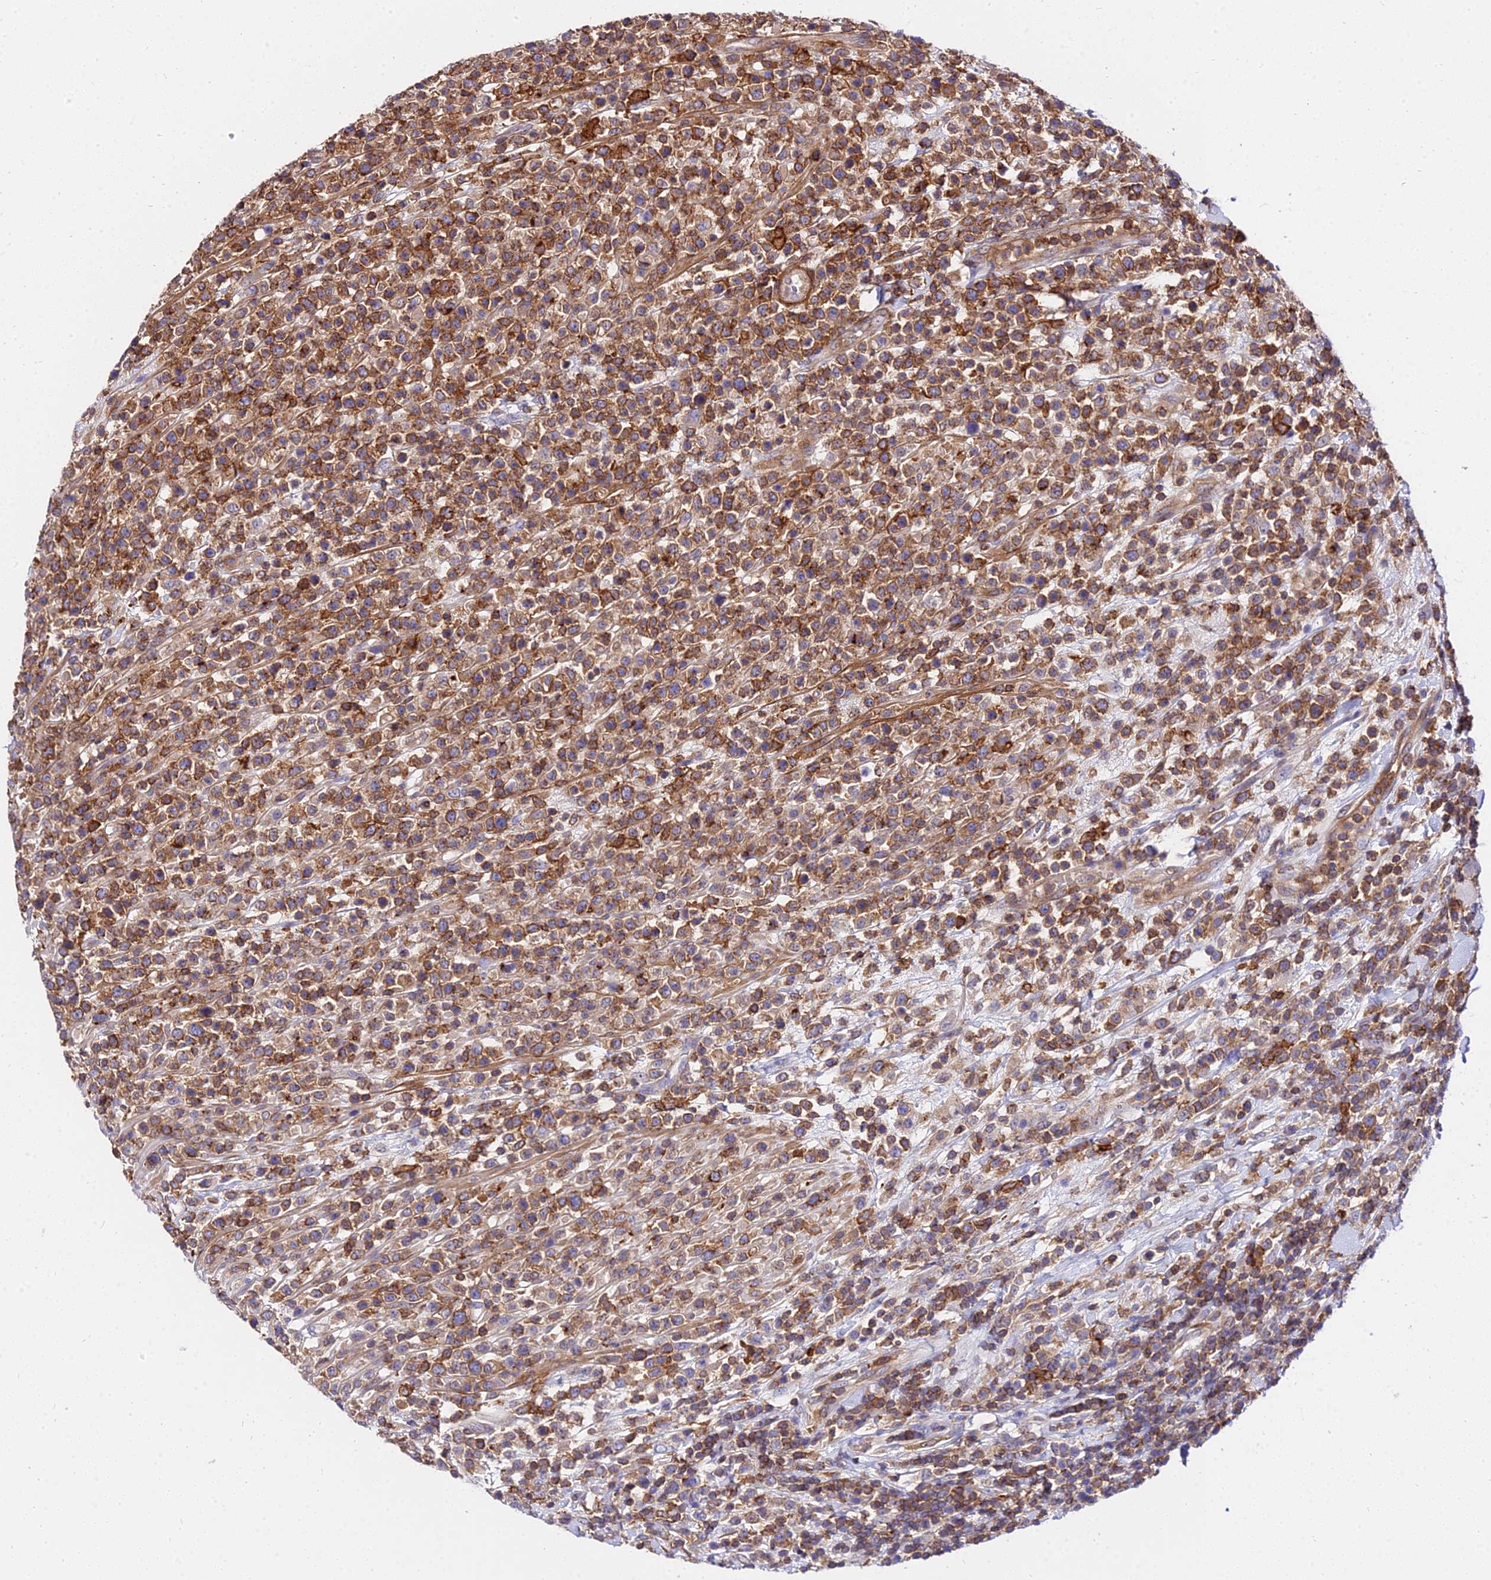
{"staining": {"intensity": "moderate", "quantity": ">75%", "location": "cytoplasmic/membranous"}, "tissue": "lymphoma", "cell_type": "Tumor cells", "image_type": "cancer", "snomed": [{"axis": "morphology", "description": "Malignant lymphoma, non-Hodgkin's type, High grade"}, {"axis": "topography", "description": "Colon"}], "caption": "A brown stain labels moderate cytoplasmic/membranous positivity of a protein in human high-grade malignant lymphoma, non-Hodgkin's type tumor cells.", "gene": "CSRP1", "patient": {"sex": "female", "age": 53}}